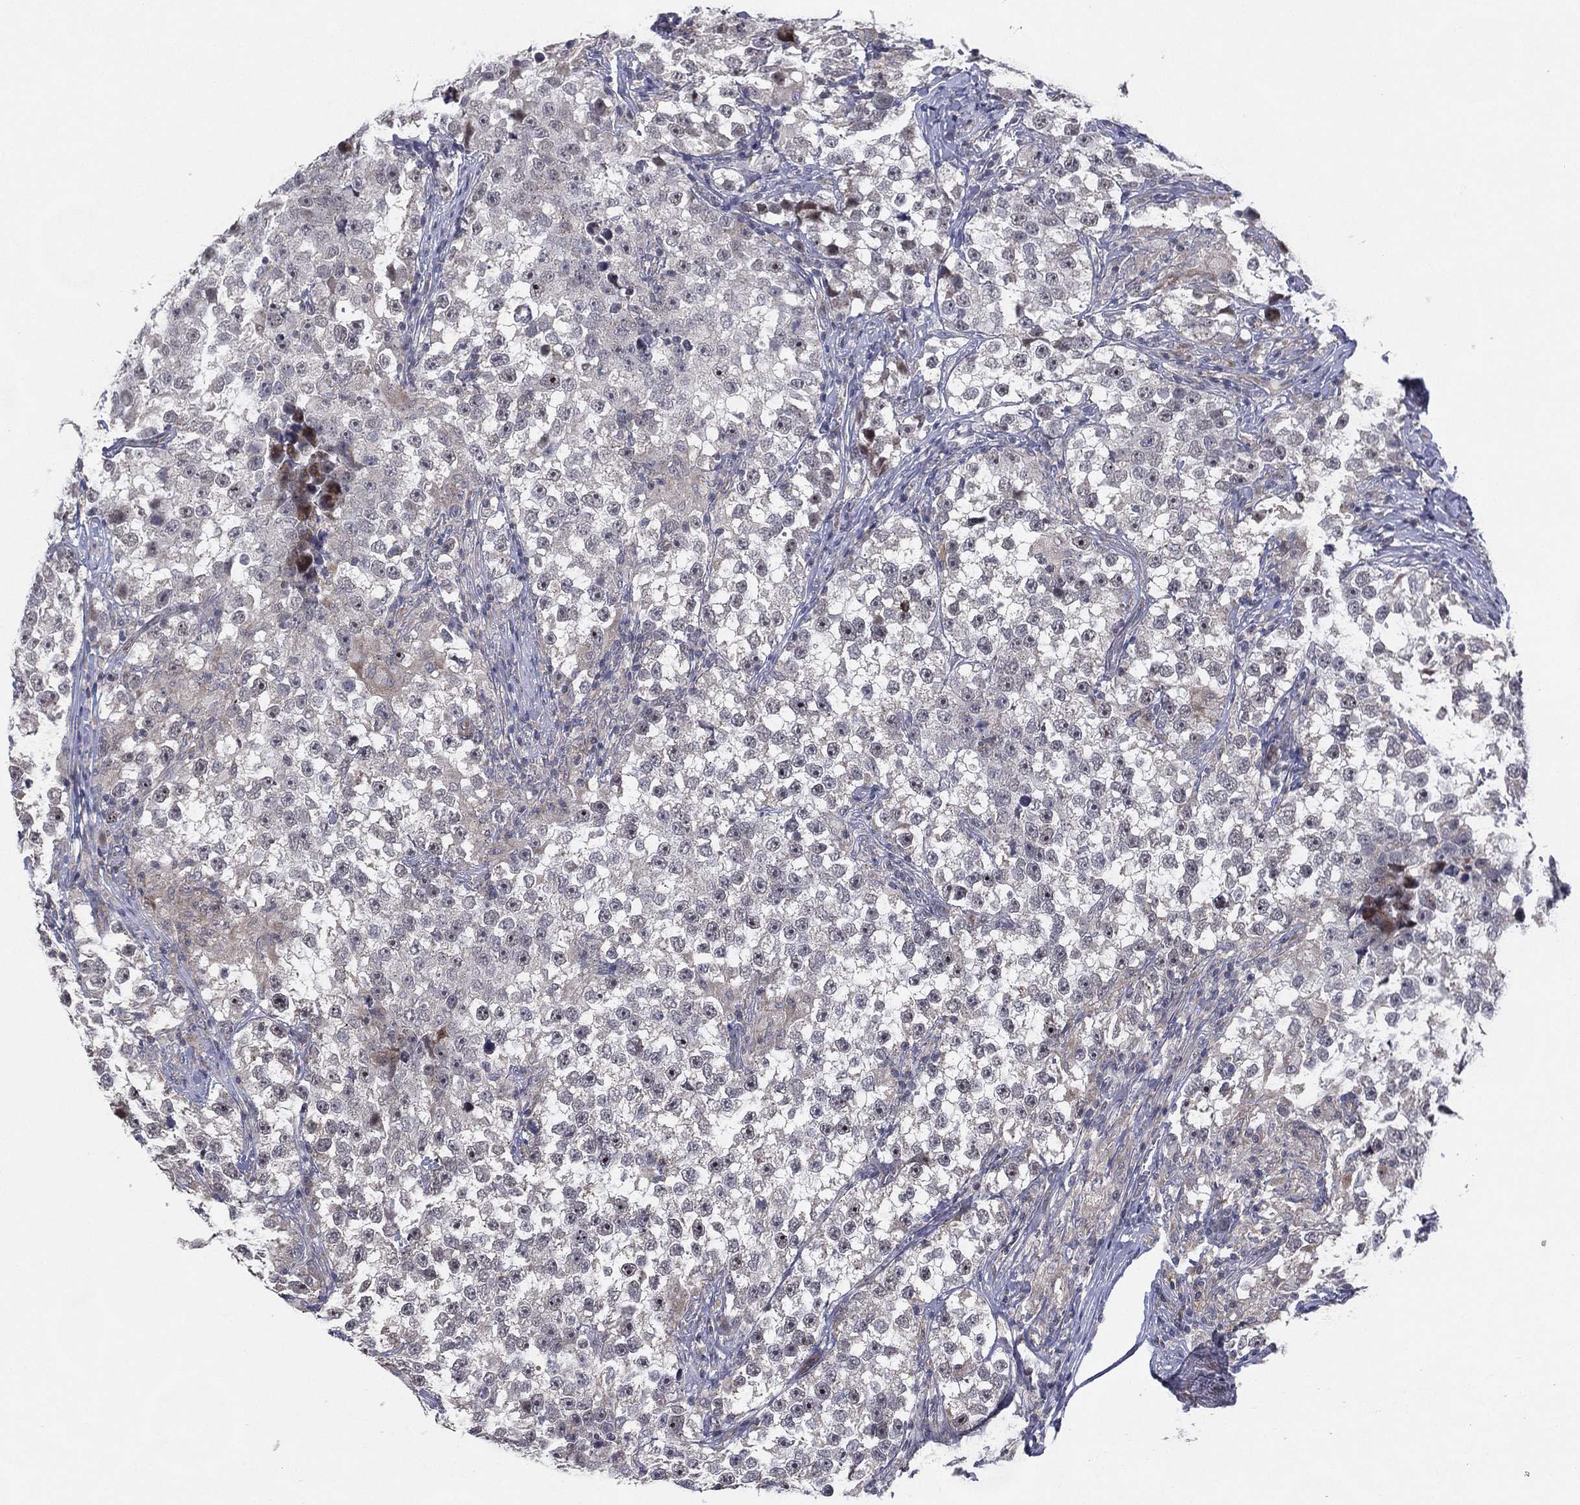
{"staining": {"intensity": "negative", "quantity": "none", "location": "none"}, "tissue": "testis cancer", "cell_type": "Tumor cells", "image_type": "cancer", "snomed": [{"axis": "morphology", "description": "Seminoma, NOS"}, {"axis": "topography", "description": "Testis"}], "caption": "Protein analysis of testis seminoma shows no significant expression in tumor cells.", "gene": "KAT14", "patient": {"sex": "male", "age": 46}}